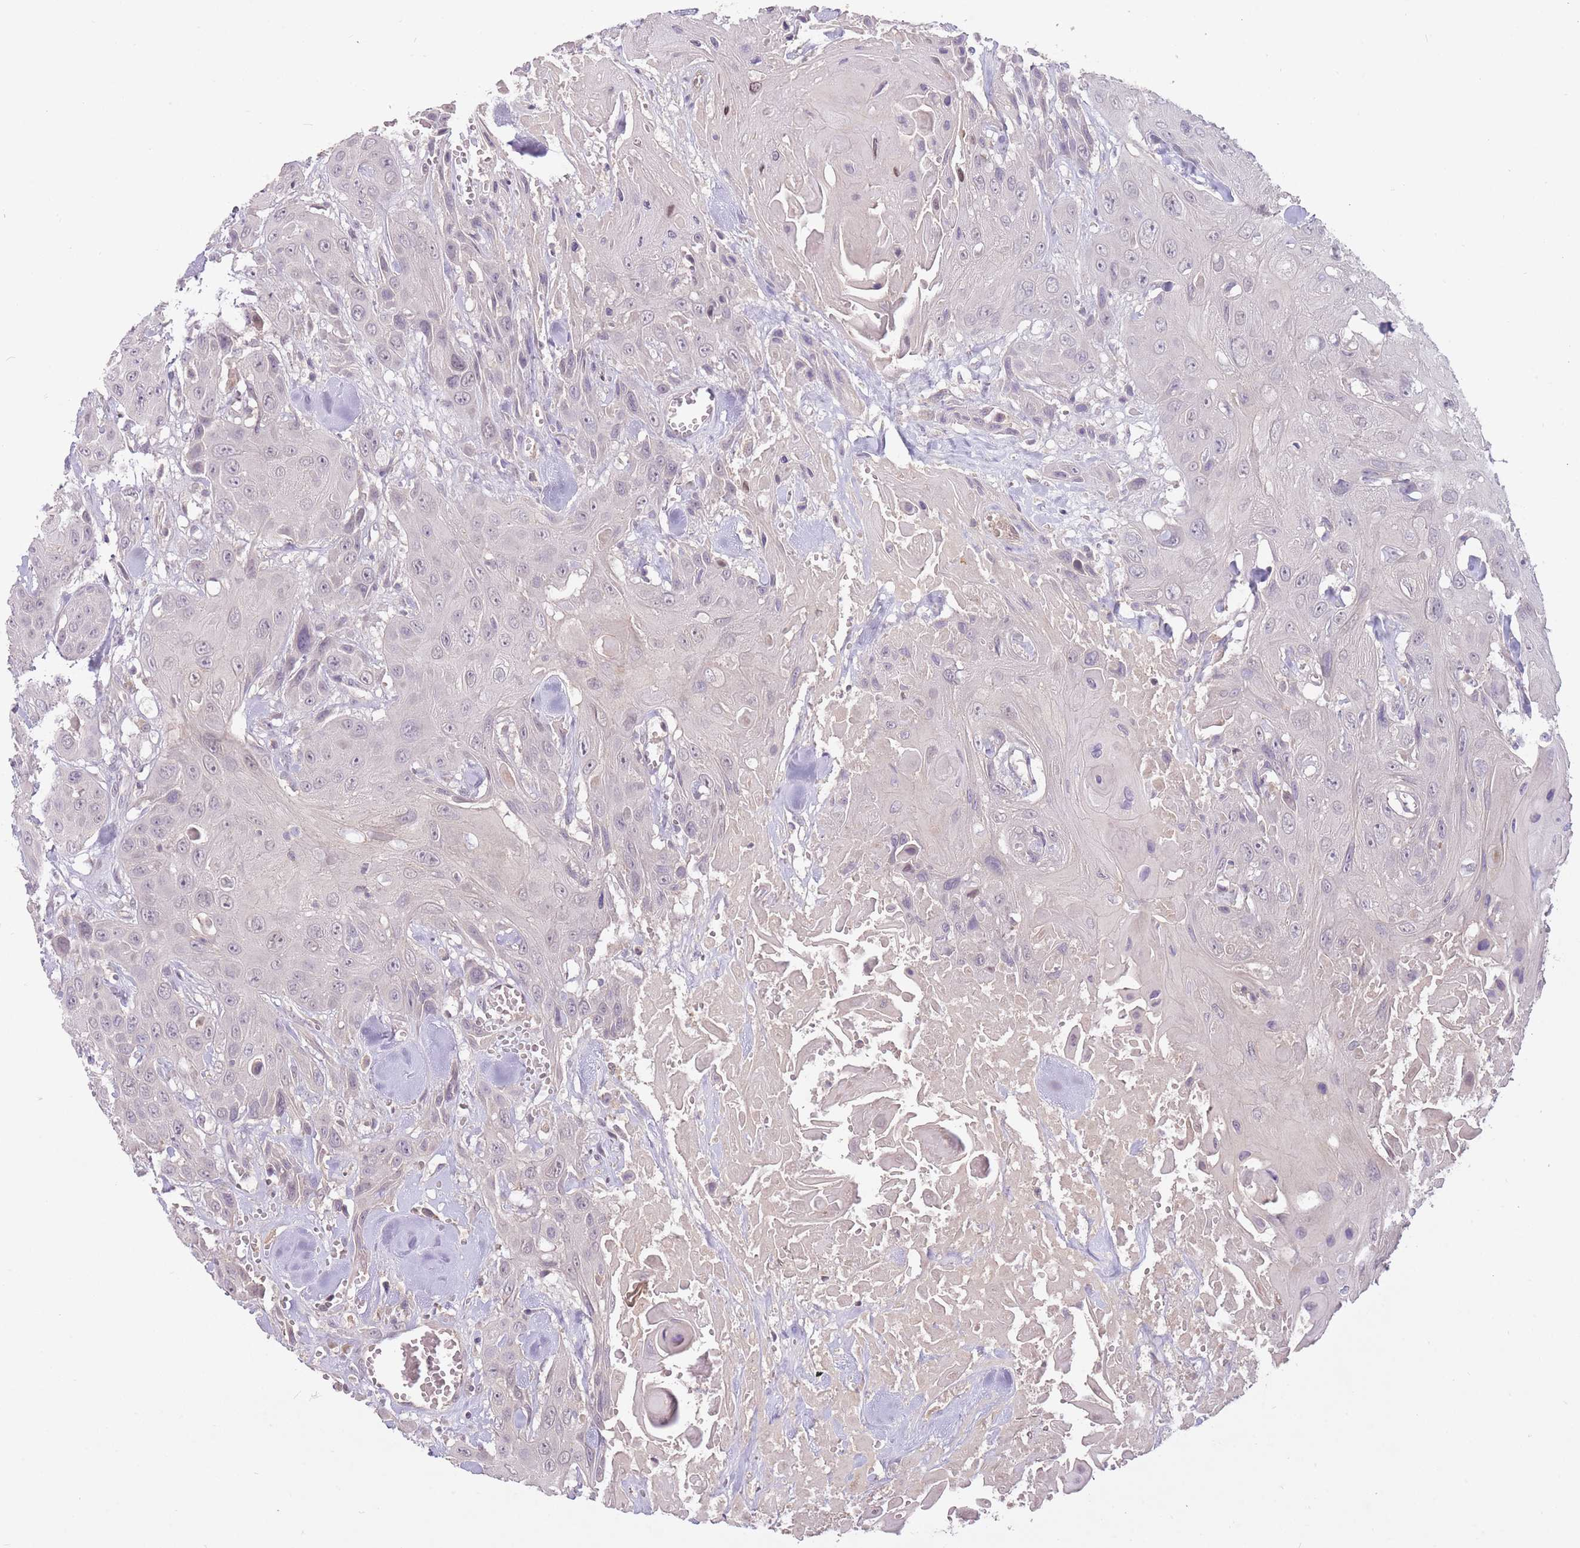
{"staining": {"intensity": "negative", "quantity": "none", "location": "none"}, "tissue": "head and neck cancer", "cell_type": "Tumor cells", "image_type": "cancer", "snomed": [{"axis": "morphology", "description": "Squamous cell carcinoma, NOS"}, {"axis": "topography", "description": "Head-Neck"}], "caption": "This is a image of immunohistochemistry staining of head and neck cancer, which shows no staining in tumor cells. (DAB IHC with hematoxylin counter stain).", "gene": "LRATD2", "patient": {"sex": "male", "age": 81}}